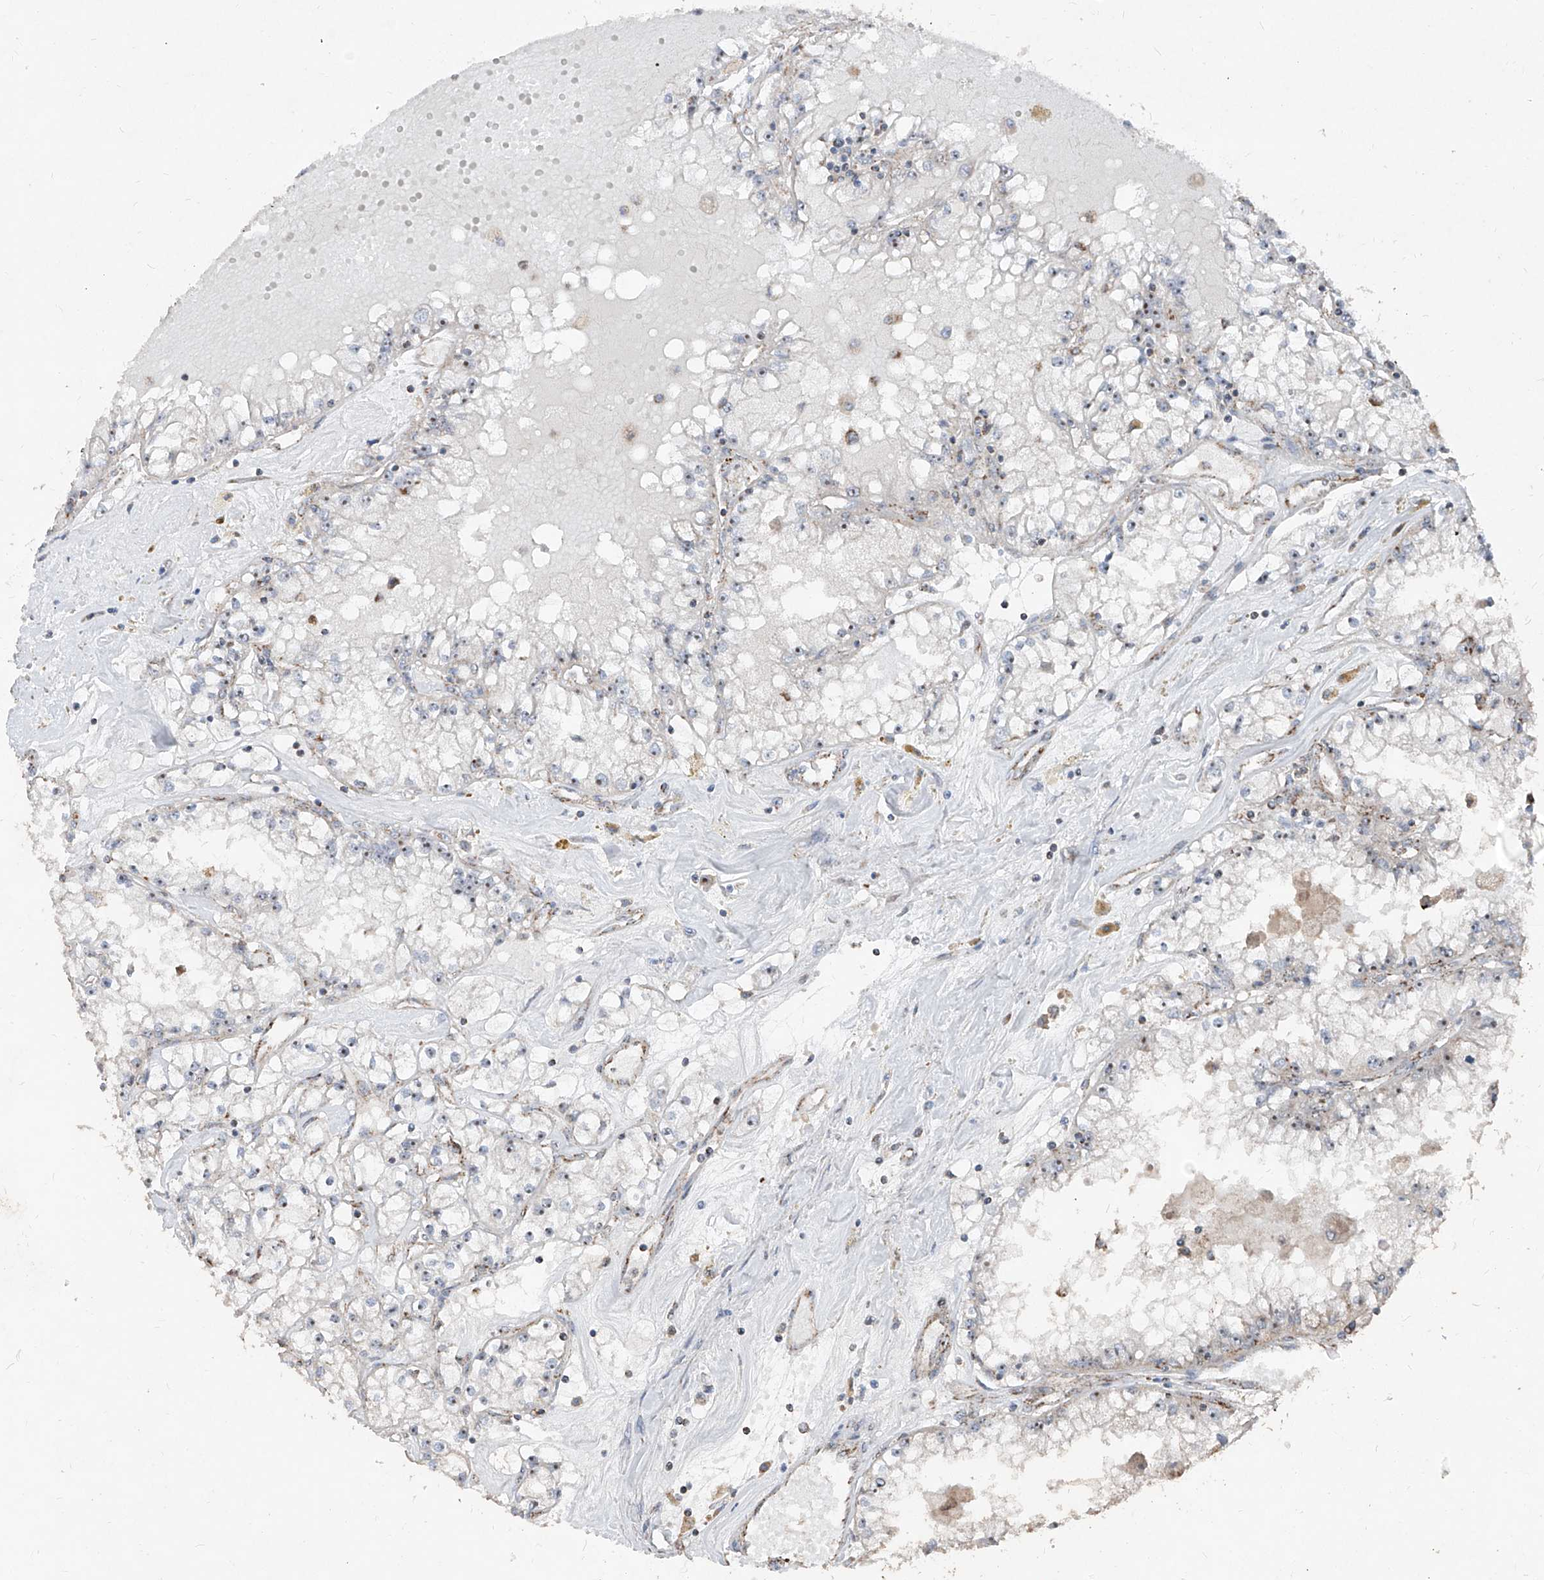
{"staining": {"intensity": "negative", "quantity": "none", "location": "none"}, "tissue": "renal cancer", "cell_type": "Tumor cells", "image_type": "cancer", "snomed": [{"axis": "morphology", "description": "Adenocarcinoma, NOS"}, {"axis": "topography", "description": "Kidney"}], "caption": "Image shows no significant protein expression in tumor cells of renal cancer (adenocarcinoma).", "gene": "NDUFB3", "patient": {"sex": "male", "age": 56}}